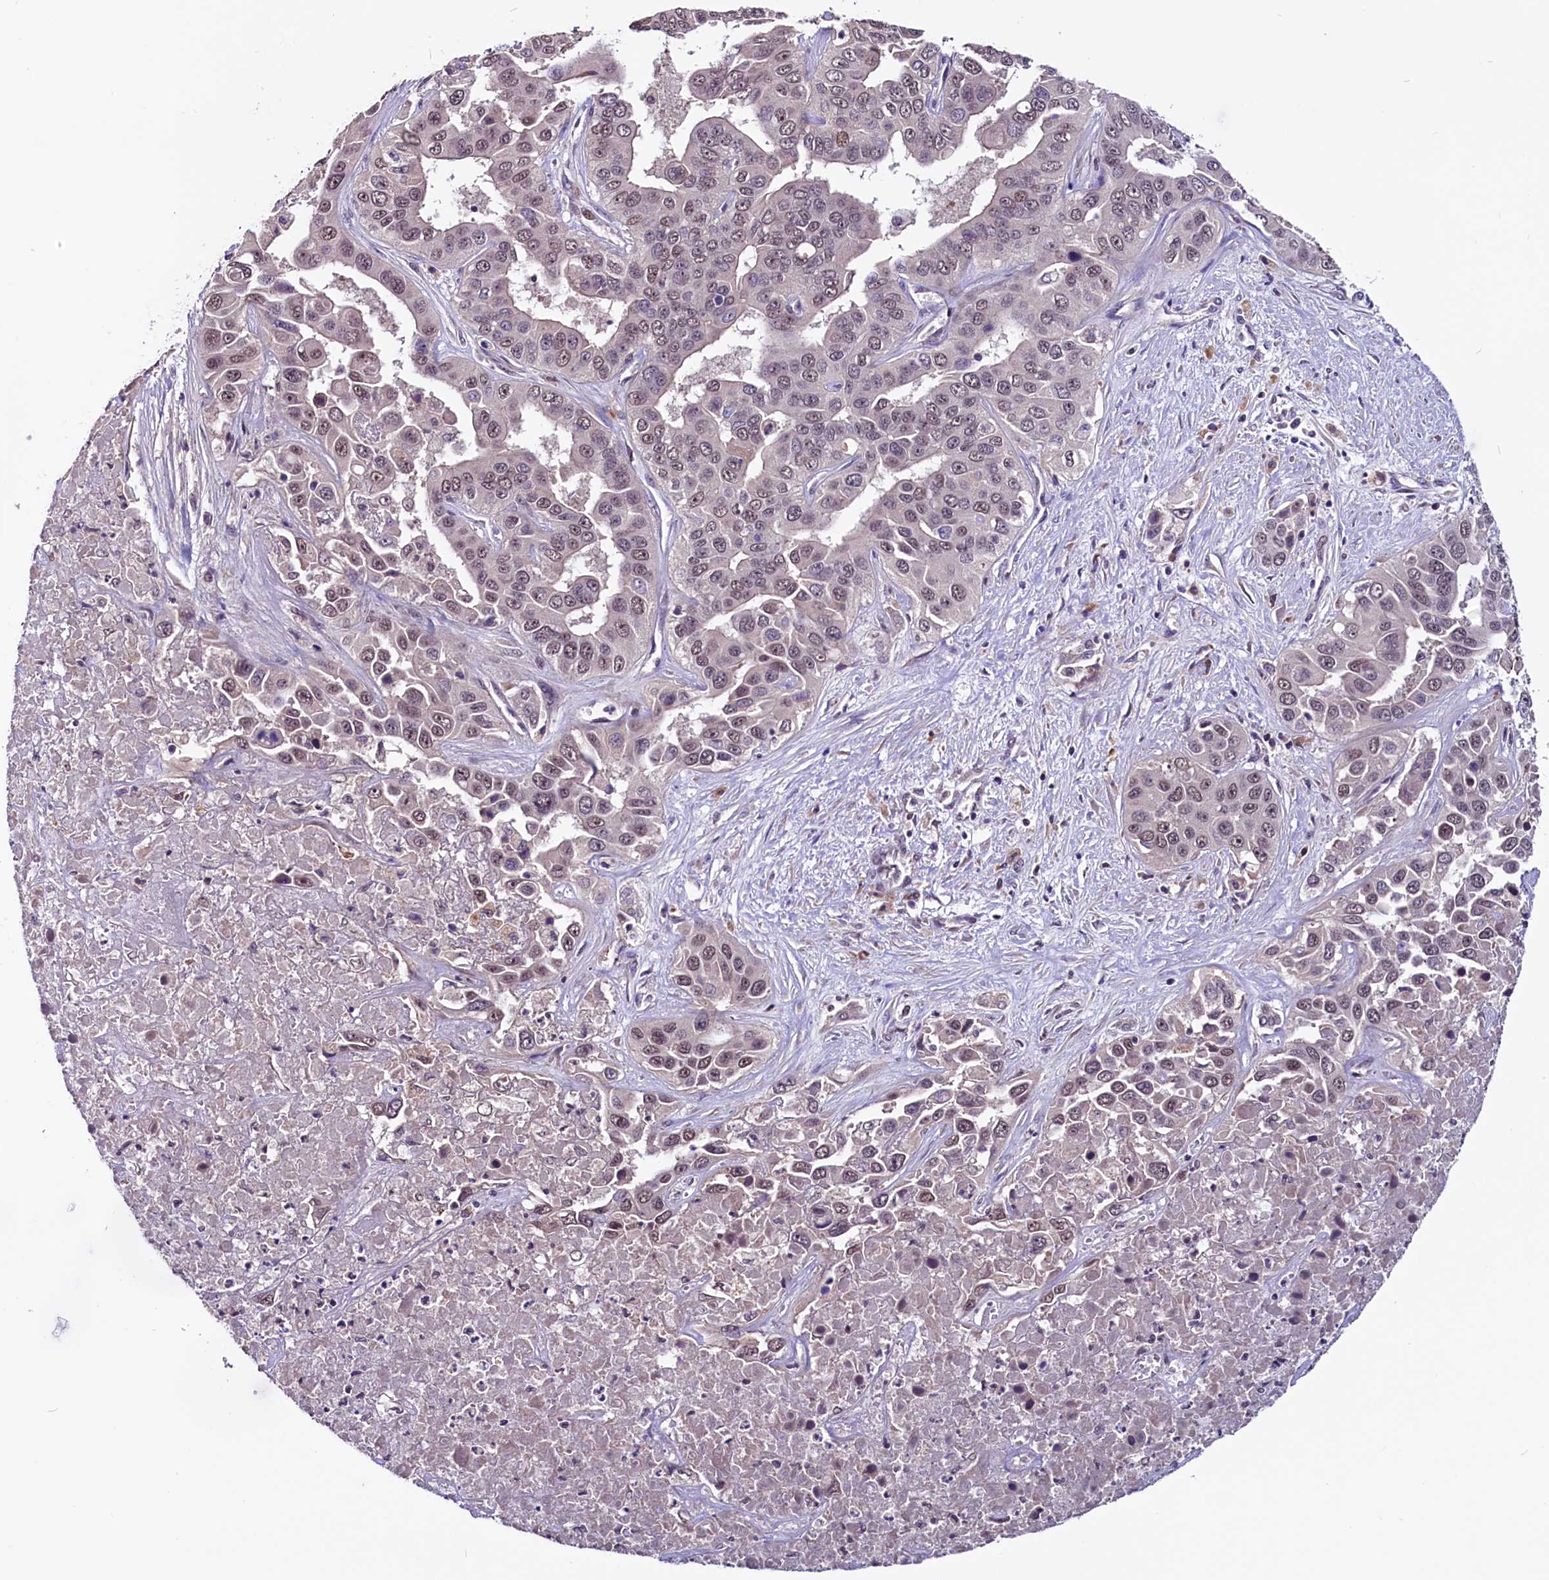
{"staining": {"intensity": "weak", "quantity": "25%-75%", "location": "nuclear"}, "tissue": "liver cancer", "cell_type": "Tumor cells", "image_type": "cancer", "snomed": [{"axis": "morphology", "description": "Cholangiocarcinoma"}, {"axis": "topography", "description": "Liver"}], "caption": "A brown stain labels weak nuclear staining of a protein in liver cholangiocarcinoma tumor cells. The staining is performed using DAB (3,3'-diaminobenzidine) brown chromogen to label protein expression. The nuclei are counter-stained blue using hematoxylin.", "gene": "RNMT", "patient": {"sex": "female", "age": 52}}